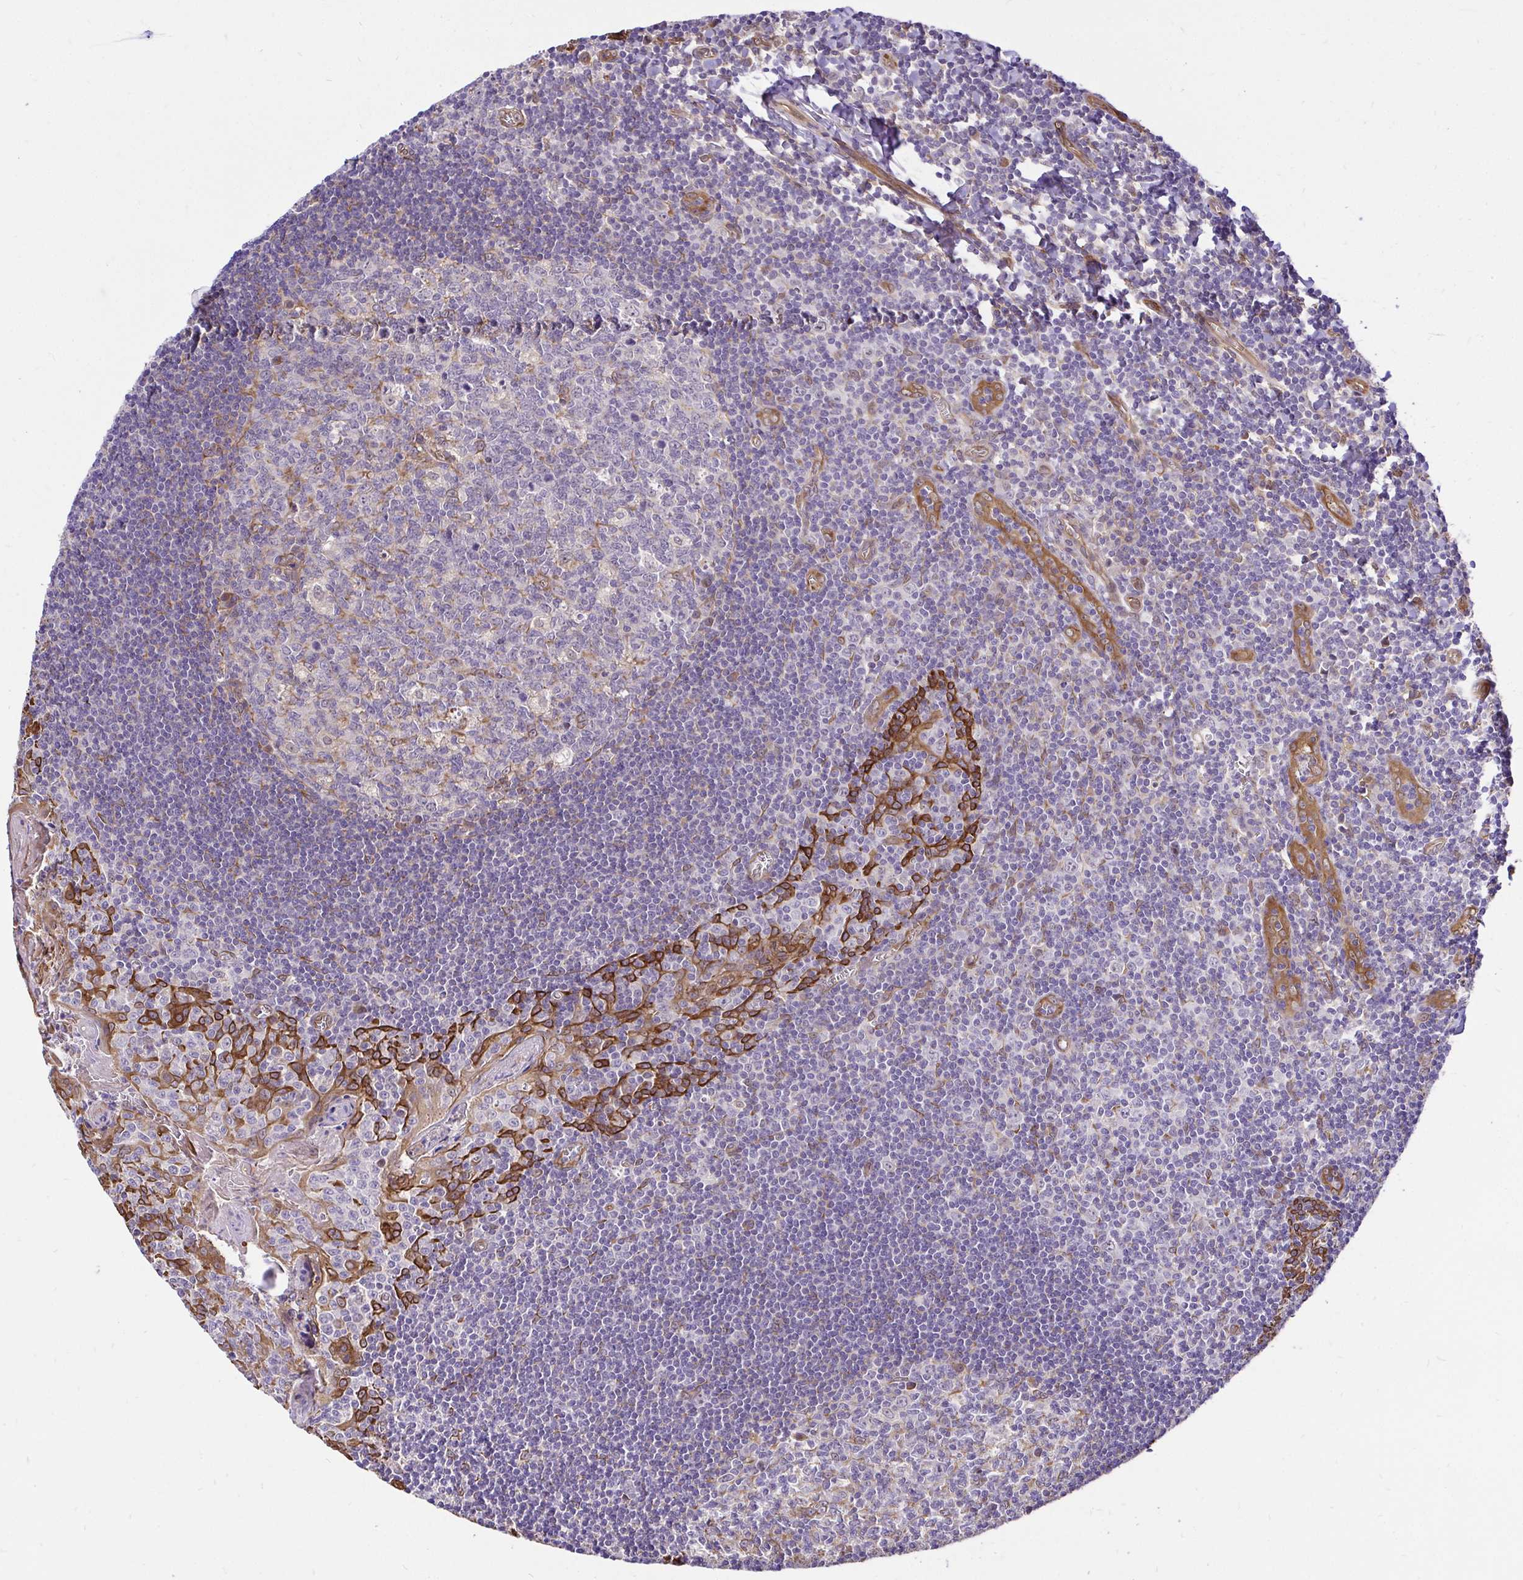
{"staining": {"intensity": "negative", "quantity": "none", "location": "none"}, "tissue": "tonsil", "cell_type": "Germinal center cells", "image_type": "normal", "snomed": [{"axis": "morphology", "description": "Normal tissue, NOS"}, {"axis": "morphology", "description": "Inflammation, NOS"}, {"axis": "topography", "description": "Tonsil"}], "caption": "IHC image of unremarkable tonsil stained for a protein (brown), which demonstrates no staining in germinal center cells.", "gene": "CCDC122", "patient": {"sex": "female", "age": 31}}